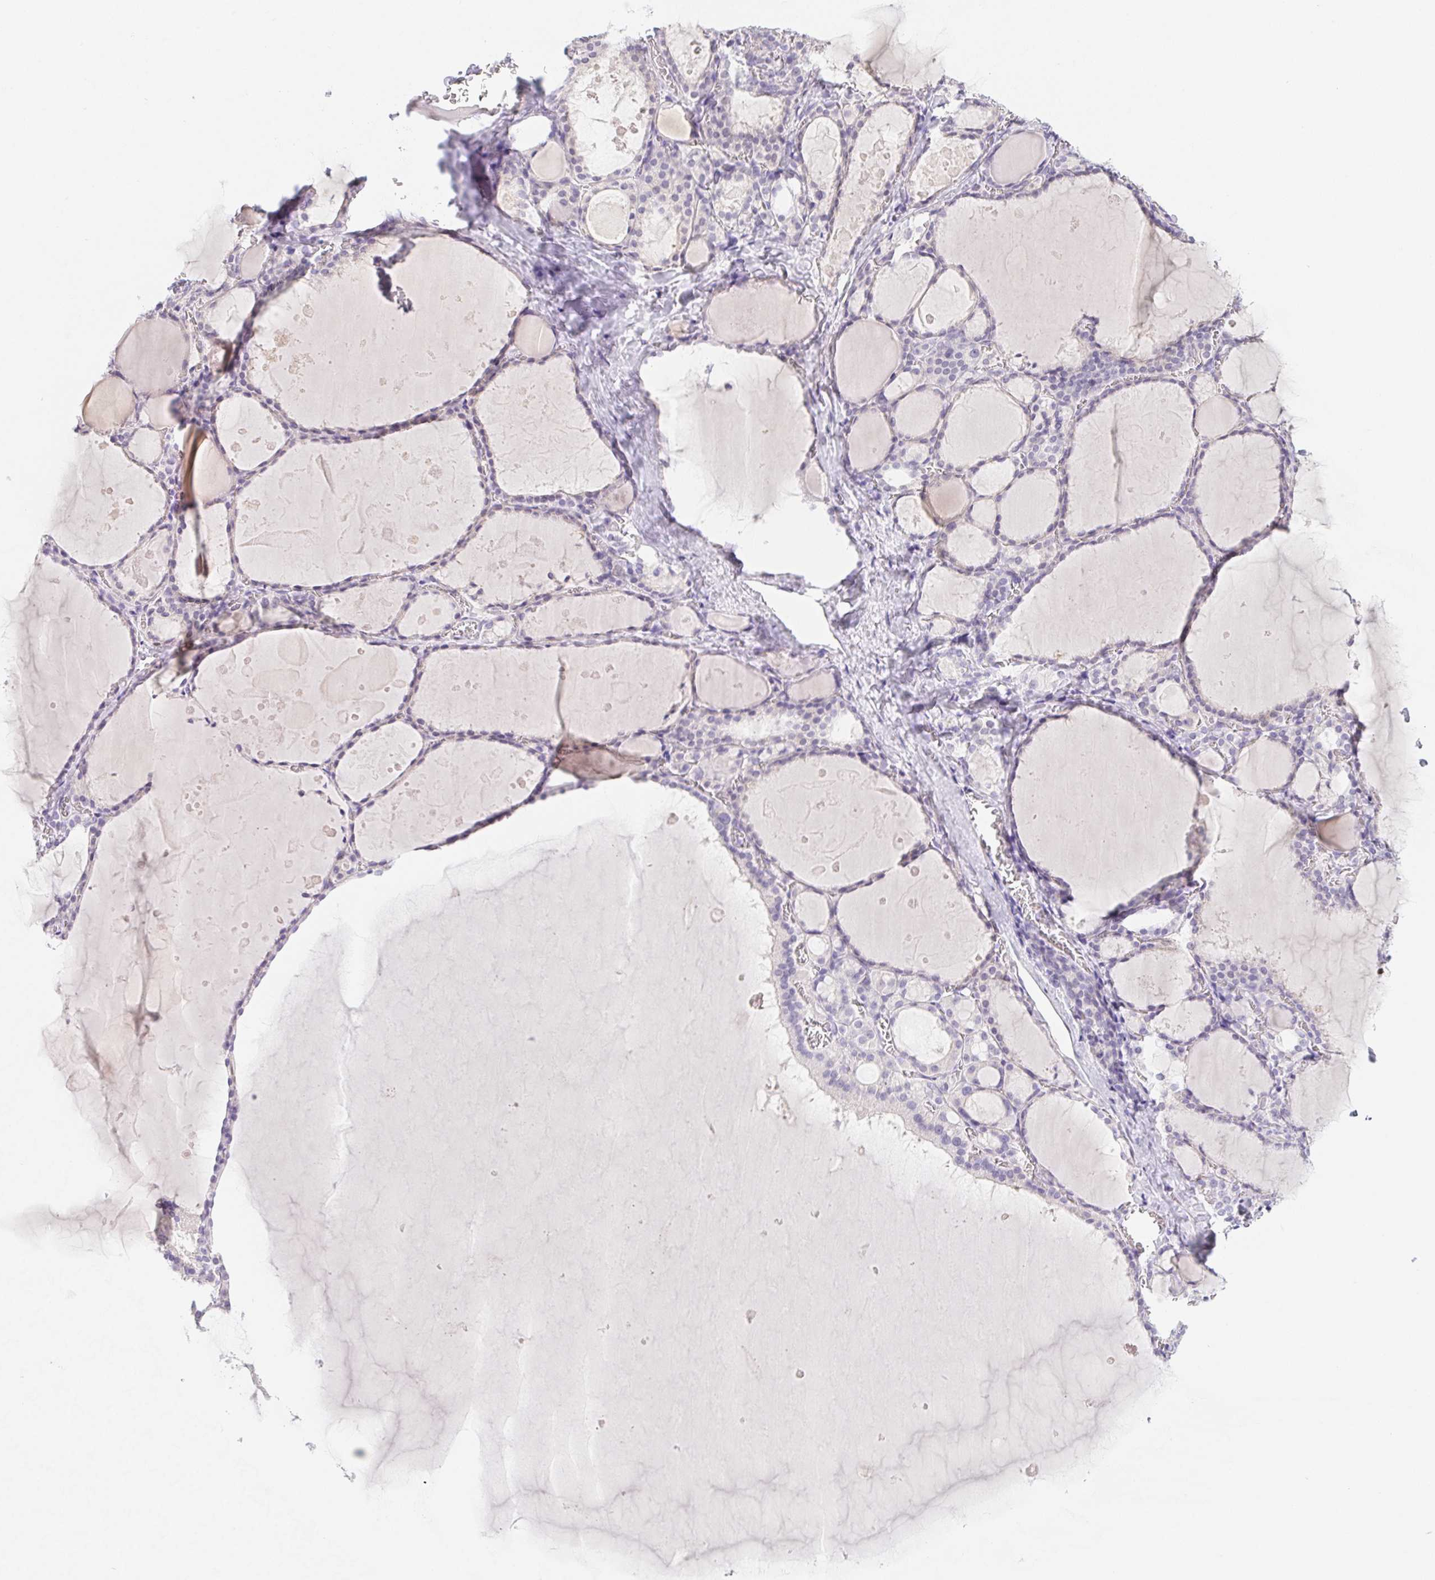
{"staining": {"intensity": "weak", "quantity": "<25%", "location": "cytoplasmic/membranous"}, "tissue": "thyroid gland", "cell_type": "Glandular cells", "image_type": "normal", "snomed": [{"axis": "morphology", "description": "Normal tissue, NOS"}, {"axis": "topography", "description": "Thyroid gland"}], "caption": "IHC histopathology image of normal thyroid gland stained for a protein (brown), which displays no expression in glandular cells. The staining was performed using DAB to visualize the protein expression in brown, while the nuclei were stained in blue with hematoxylin (Magnification: 20x).", "gene": "ZBBX", "patient": {"sex": "male", "age": 56}}